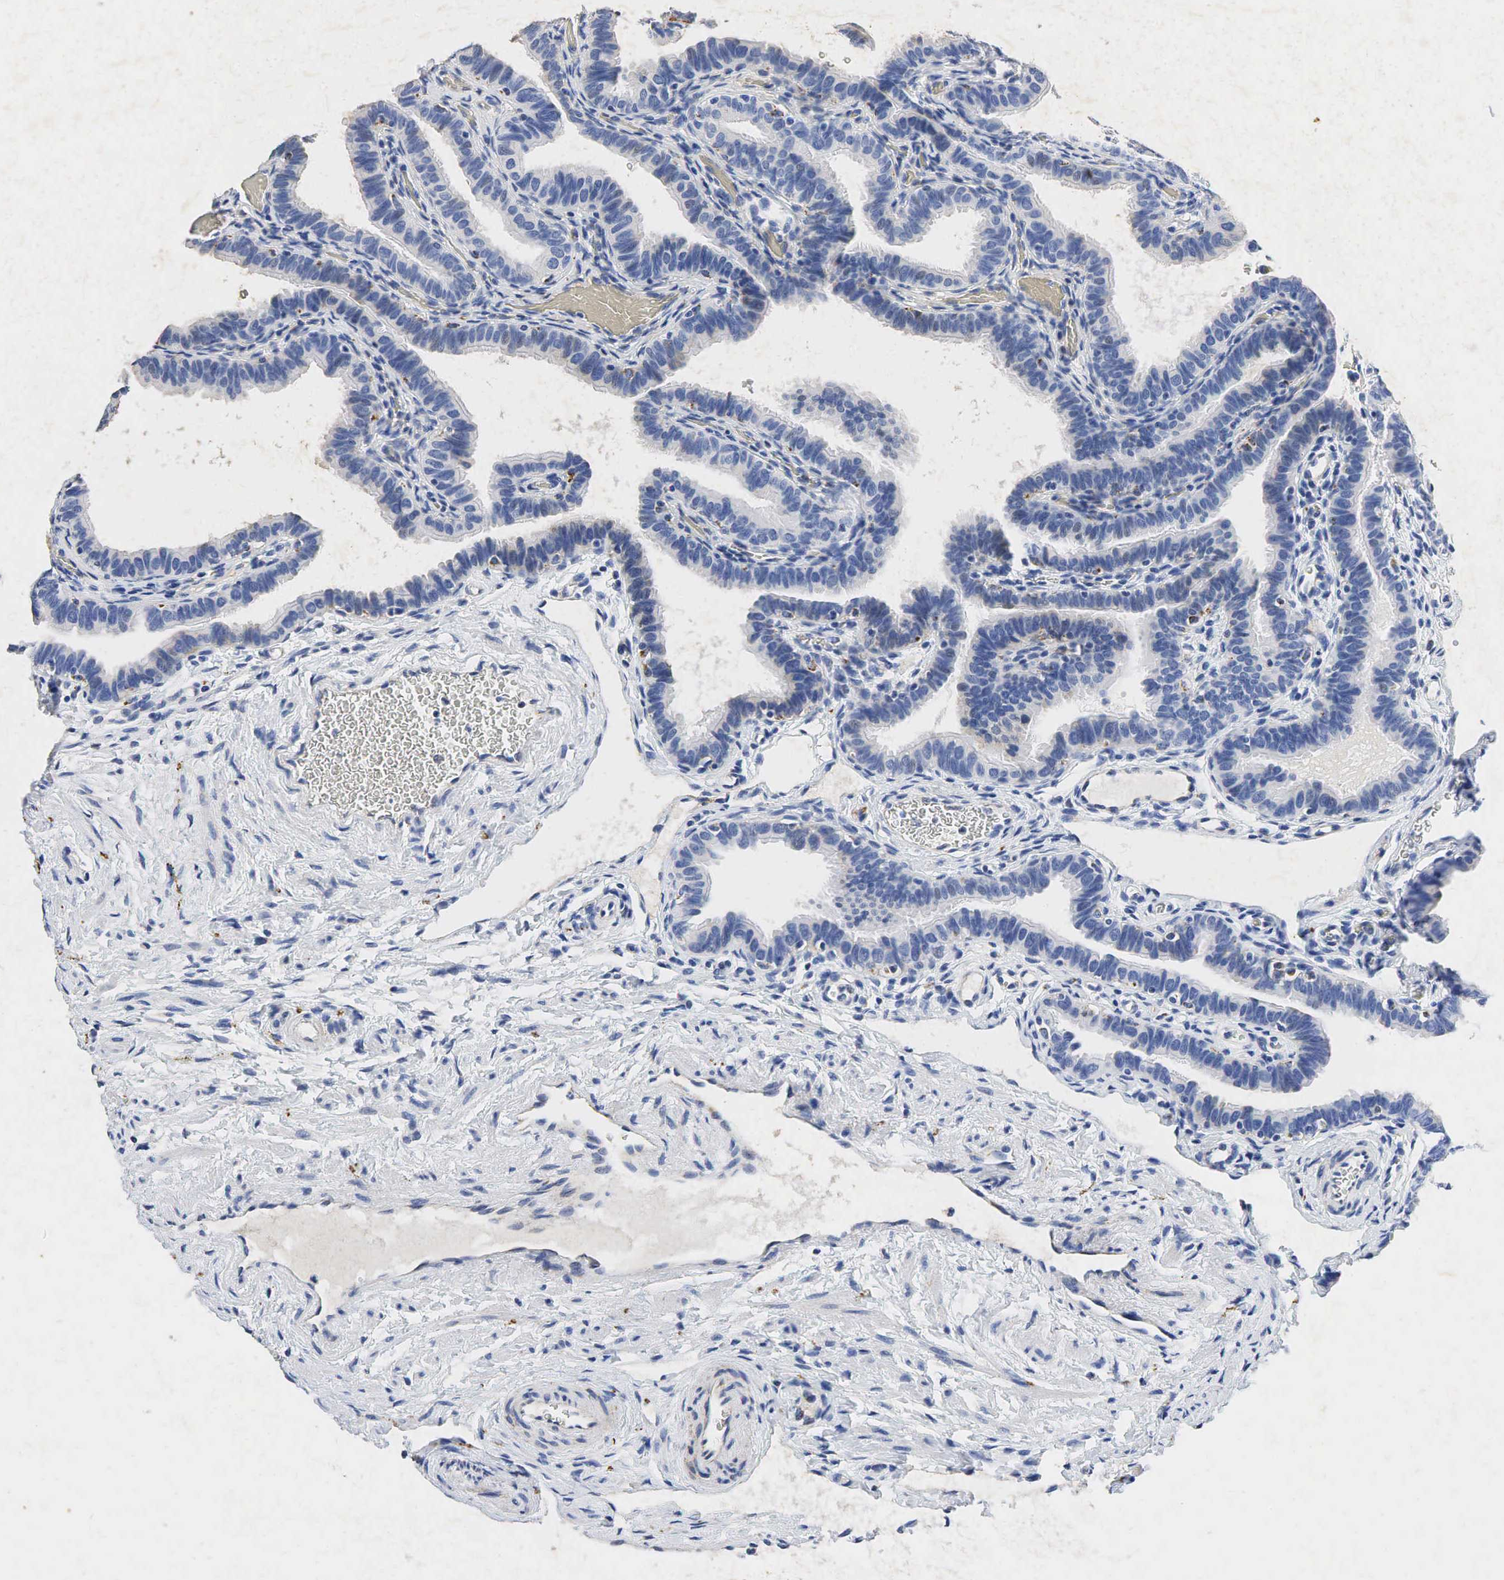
{"staining": {"intensity": "weak", "quantity": "<25%", "location": "cytoplasmic/membranous,nuclear"}, "tissue": "fallopian tube", "cell_type": "Glandular cells", "image_type": "normal", "snomed": [{"axis": "morphology", "description": "Normal tissue, NOS"}, {"axis": "topography", "description": "Vagina"}, {"axis": "topography", "description": "Fallopian tube"}], "caption": "Glandular cells show no significant positivity in benign fallopian tube.", "gene": "SYP", "patient": {"sex": "female", "age": 38}}